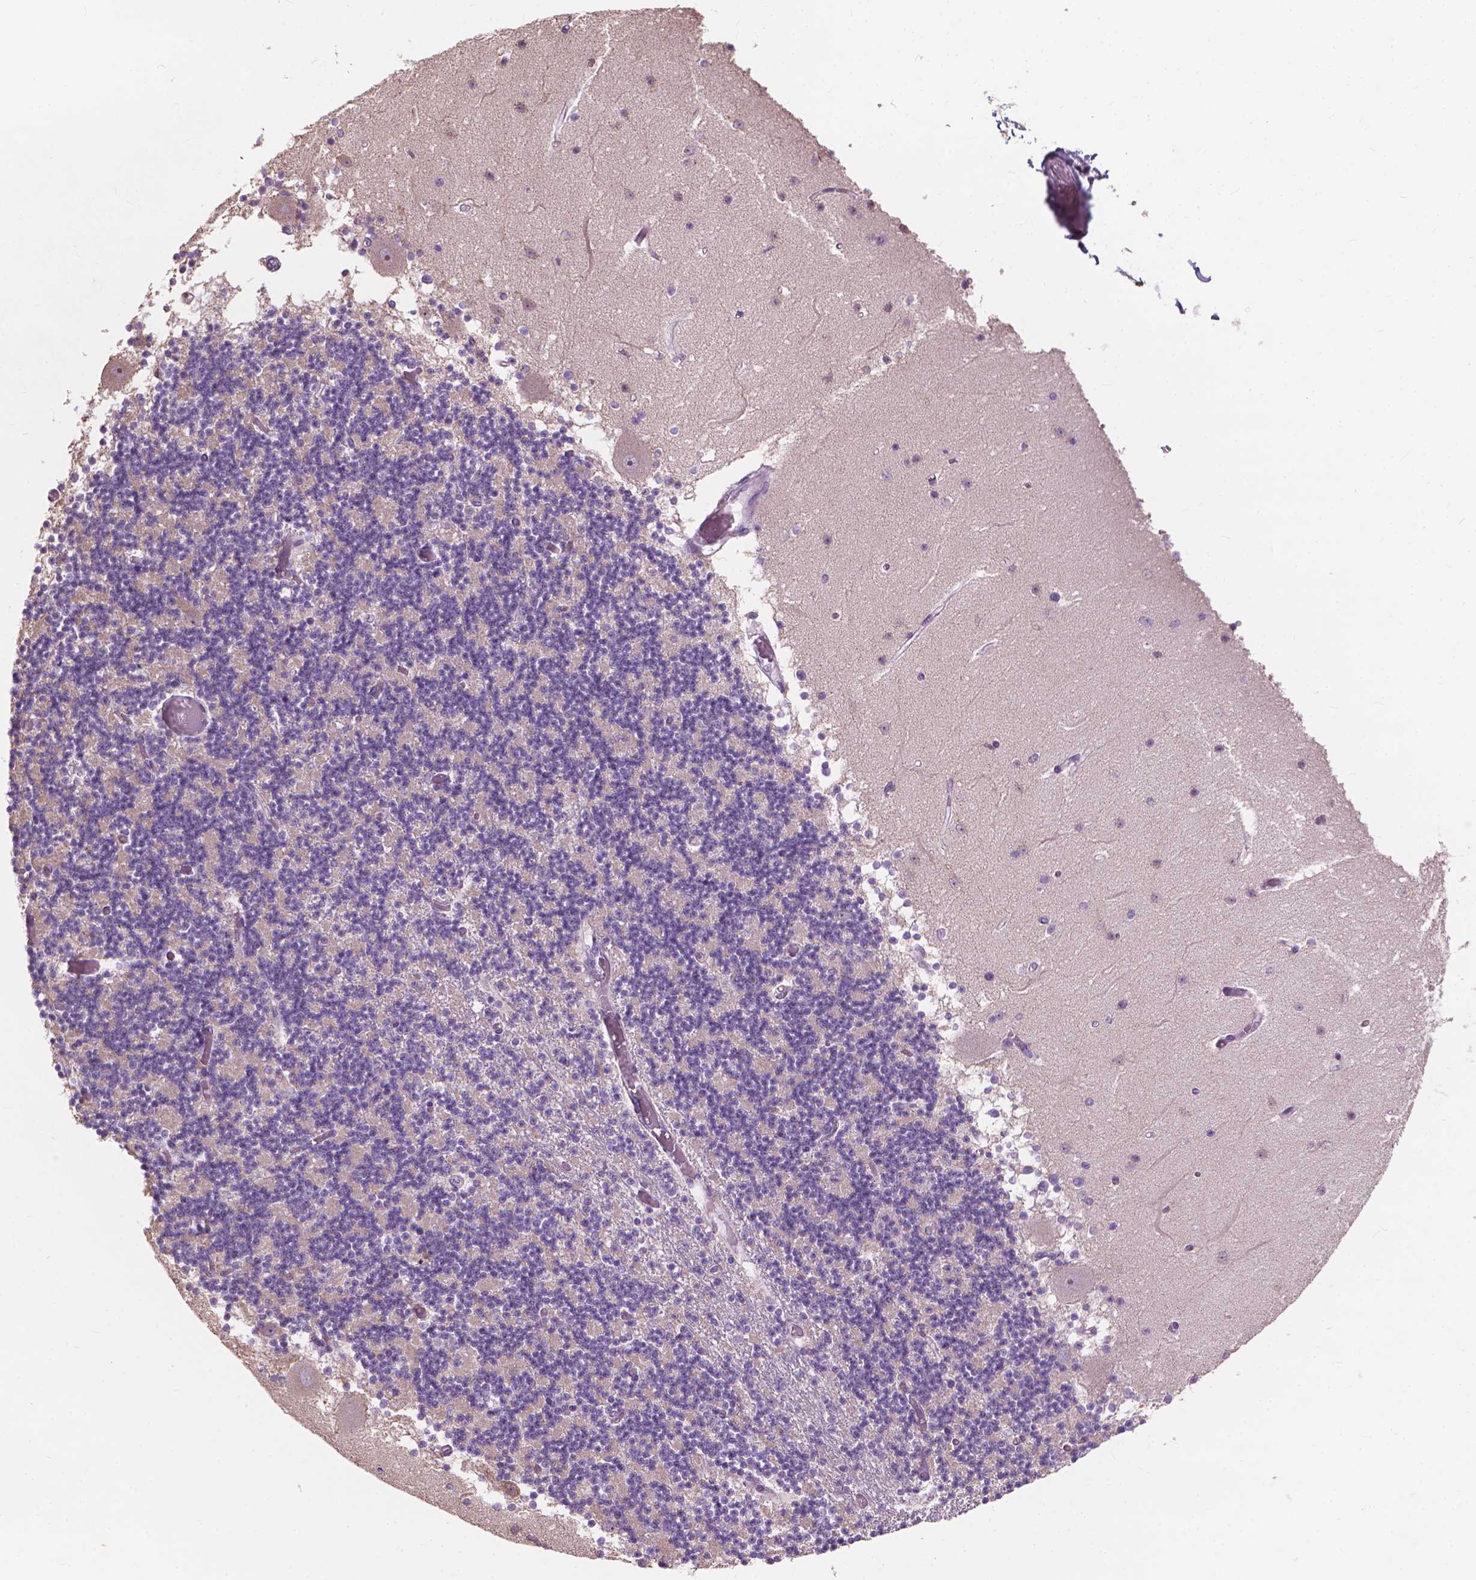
{"staining": {"intensity": "negative", "quantity": "none", "location": "none"}, "tissue": "cerebellum", "cell_type": "Cells in granular layer", "image_type": "normal", "snomed": [{"axis": "morphology", "description": "Normal tissue, NOS"}, {"axis": "topography", "description": "Cerebellum"}], "caption": "Immunohistochemistry (IHC) histopathology image of unremarkable cerebellum: human cerebellum stained with DAB reveals no significant protein expression in cells in granular layer.", "gene": "GPRC5A", "patient": {"sex": "female", "age": 28}}